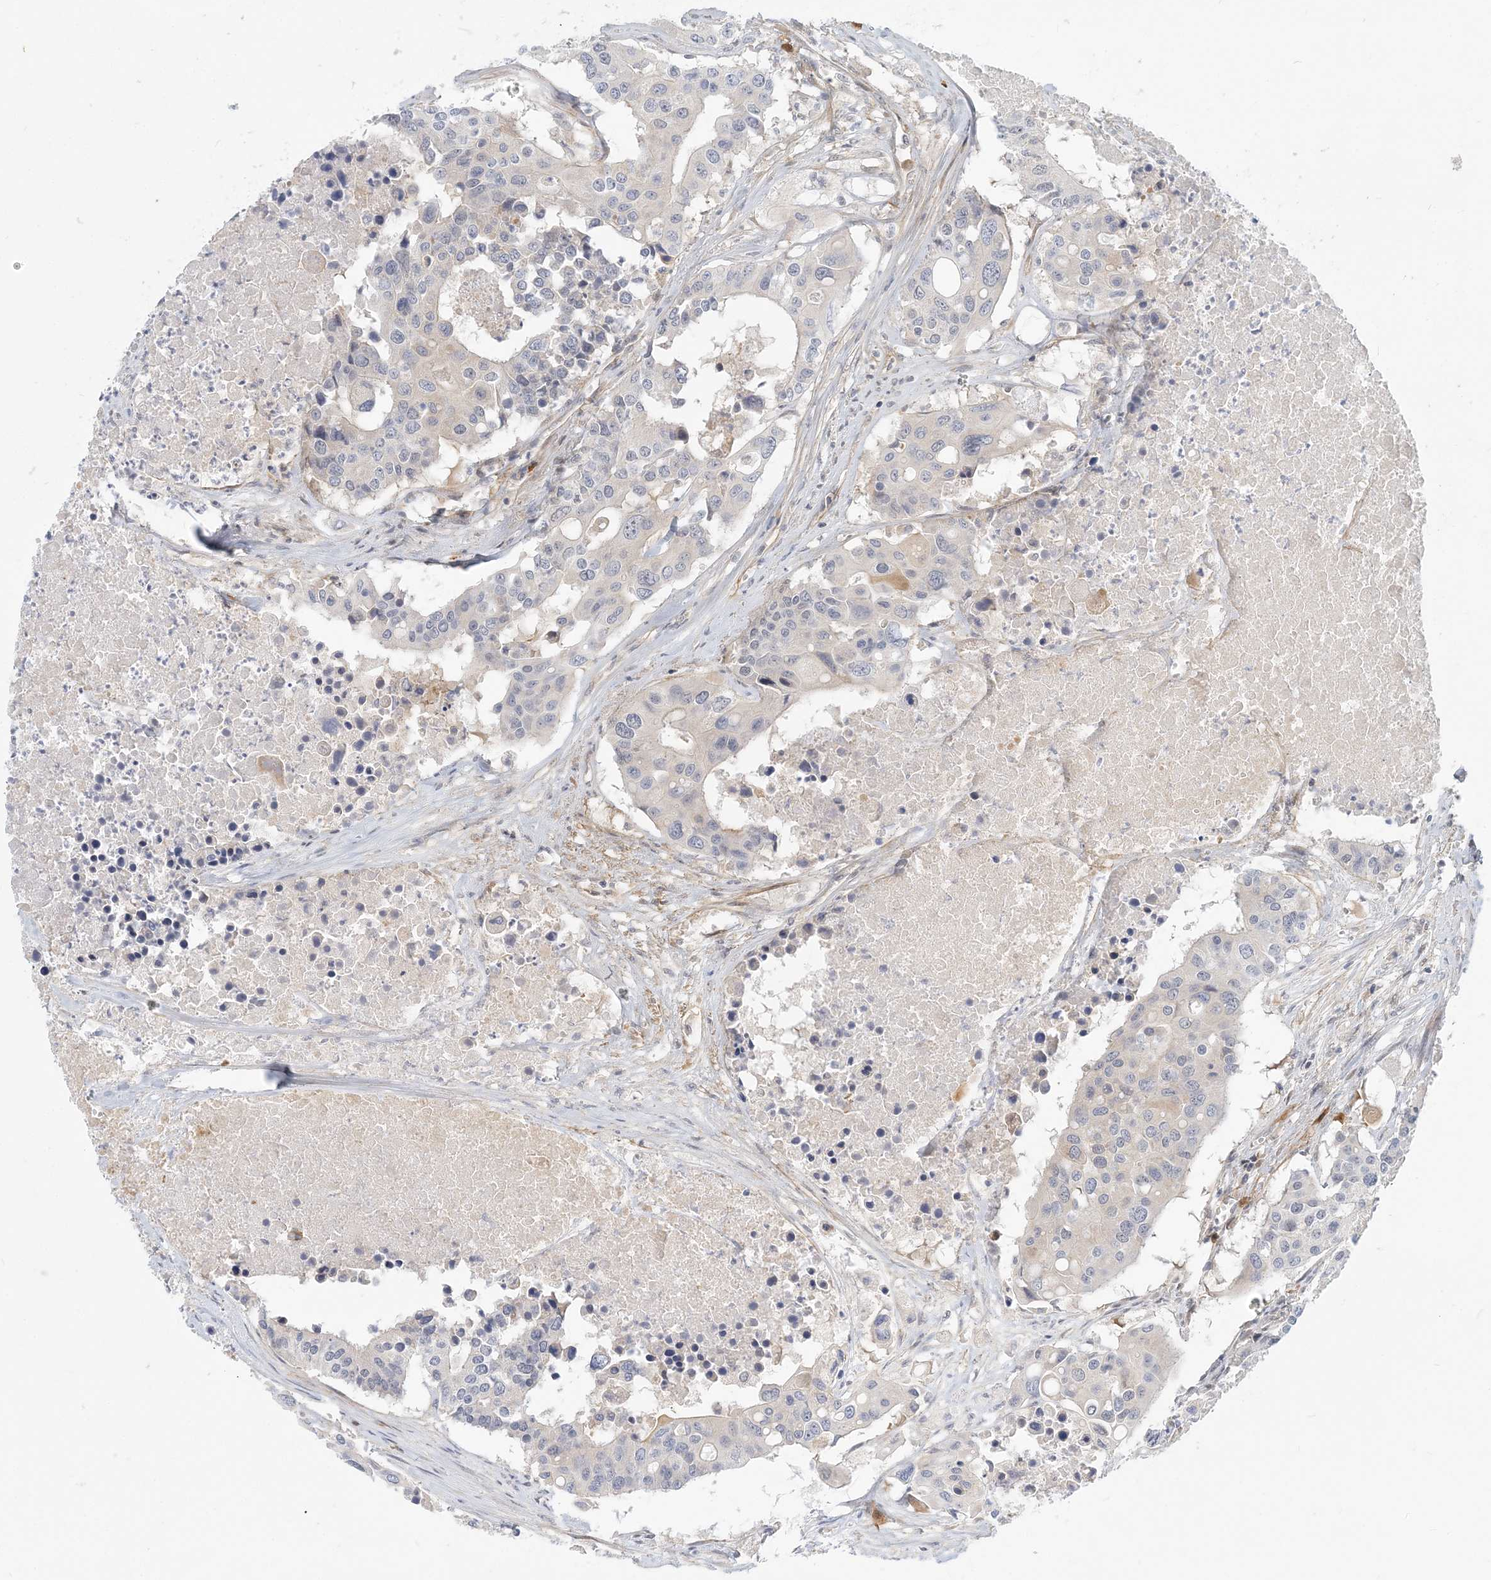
{"staining": {"intensity": "negative", "quantity": "none", "location": "none"}, "tissue": "colorectal cancer", "cell_type": "Tumor cells", "image_type": "cancer", "snomed": [{"axis": "morphology", "description": "Adenocarcinoma, NOS"}, {"axis": "topography", "description": "Colon"}], "caption": "This photomicrograph is of colorectal cancer stained with immunohistochemistry to label a protein in brown with the nuclei are counter-stained blue. There is no staining in tumor cells.", "gene": "GMPPA", "patient": {"sex": "male", "age": 77}}